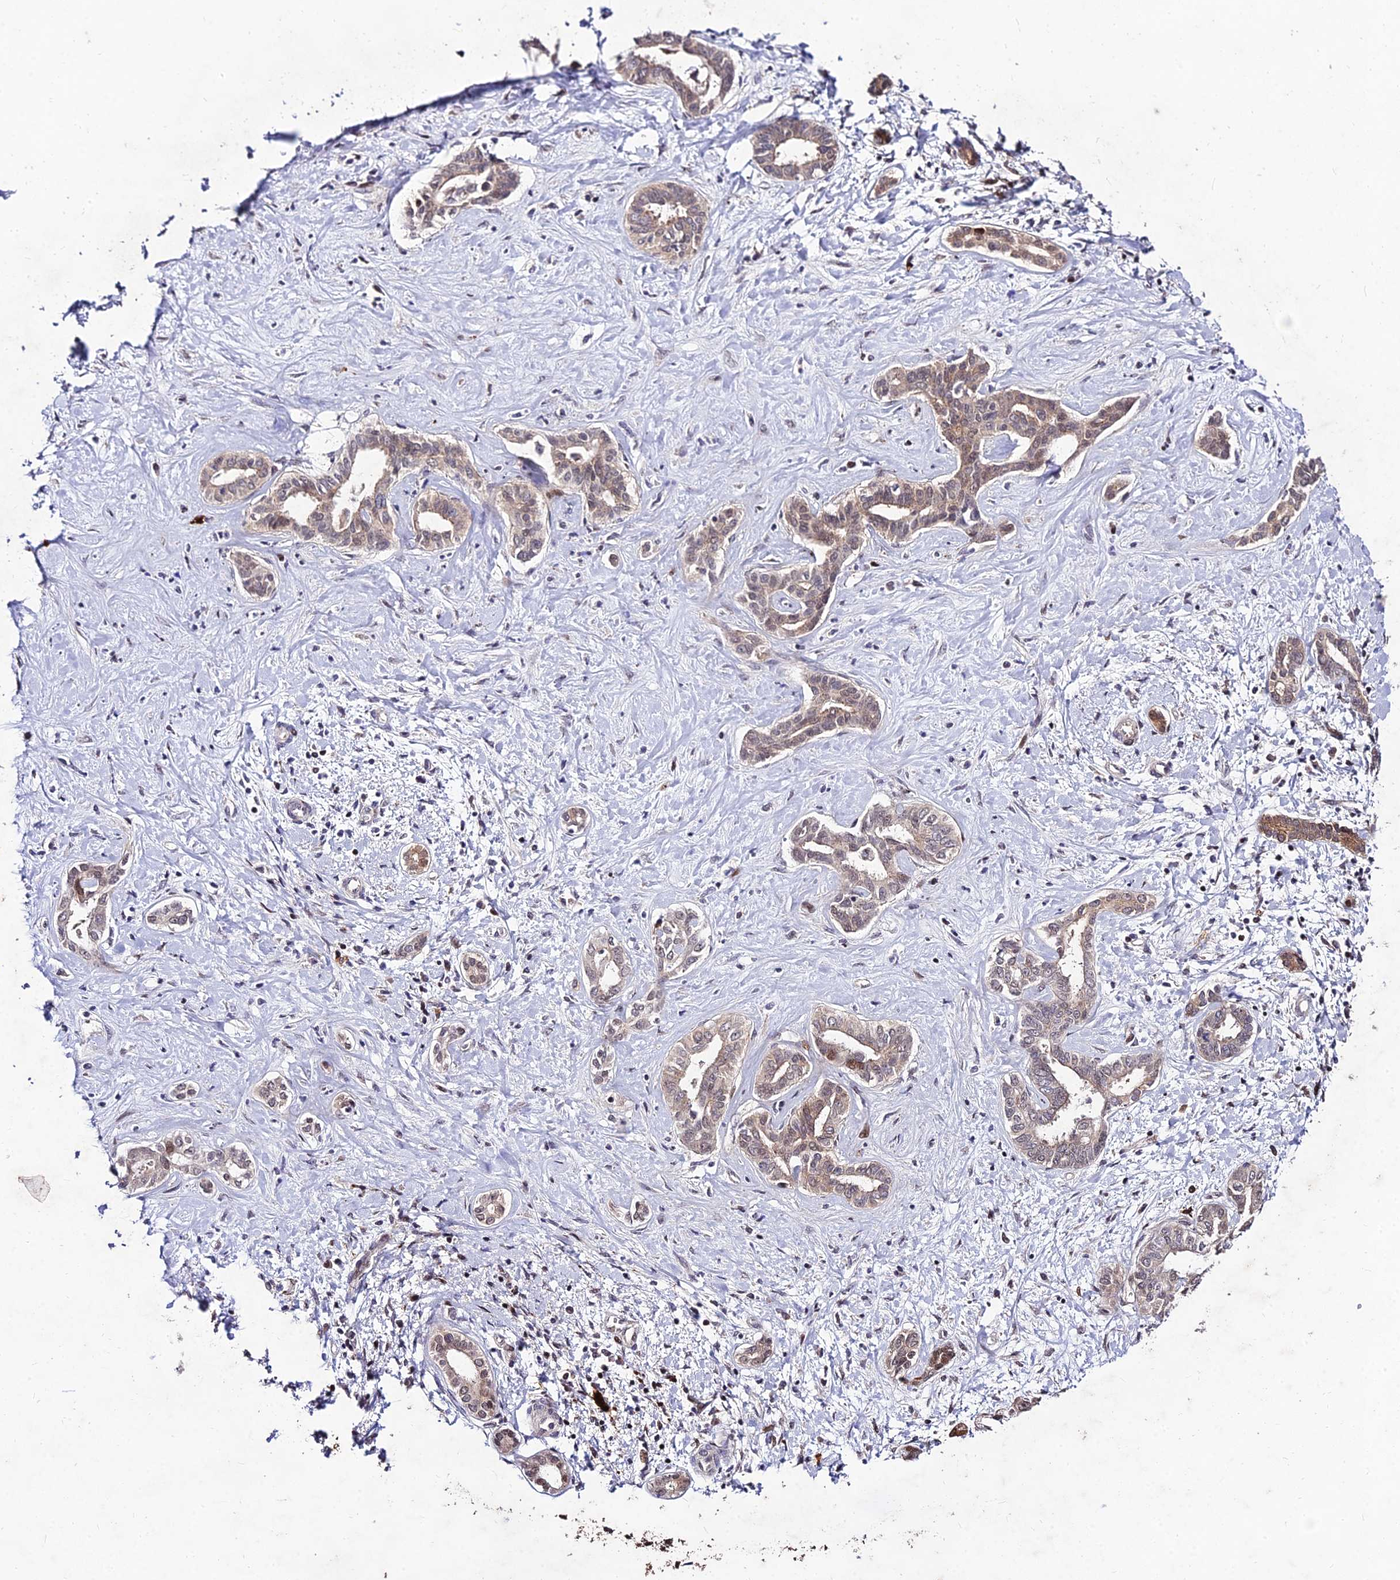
{"staining": {"intensity": "weak", "quantity": ">75%", "location": "cytoplasmic/membranous"}, "tissue": "liver cancer", "cell_type": "Tumor cells", "image_type": "cancer", "snomed": [{"axis": "morphology", "description": "Cholangiocarcinoma"}, {"axis": "topography", "description": "Liver"}], "caption": "Liver cancer (cholangiocarcinoma) tissue displays weak cytoplasmic/membranous staining in about >75% of tumor cells, visualized by immunohistochemistry.", "gene": "MKKS", "patient": {"sex": "female", "age": 77}}